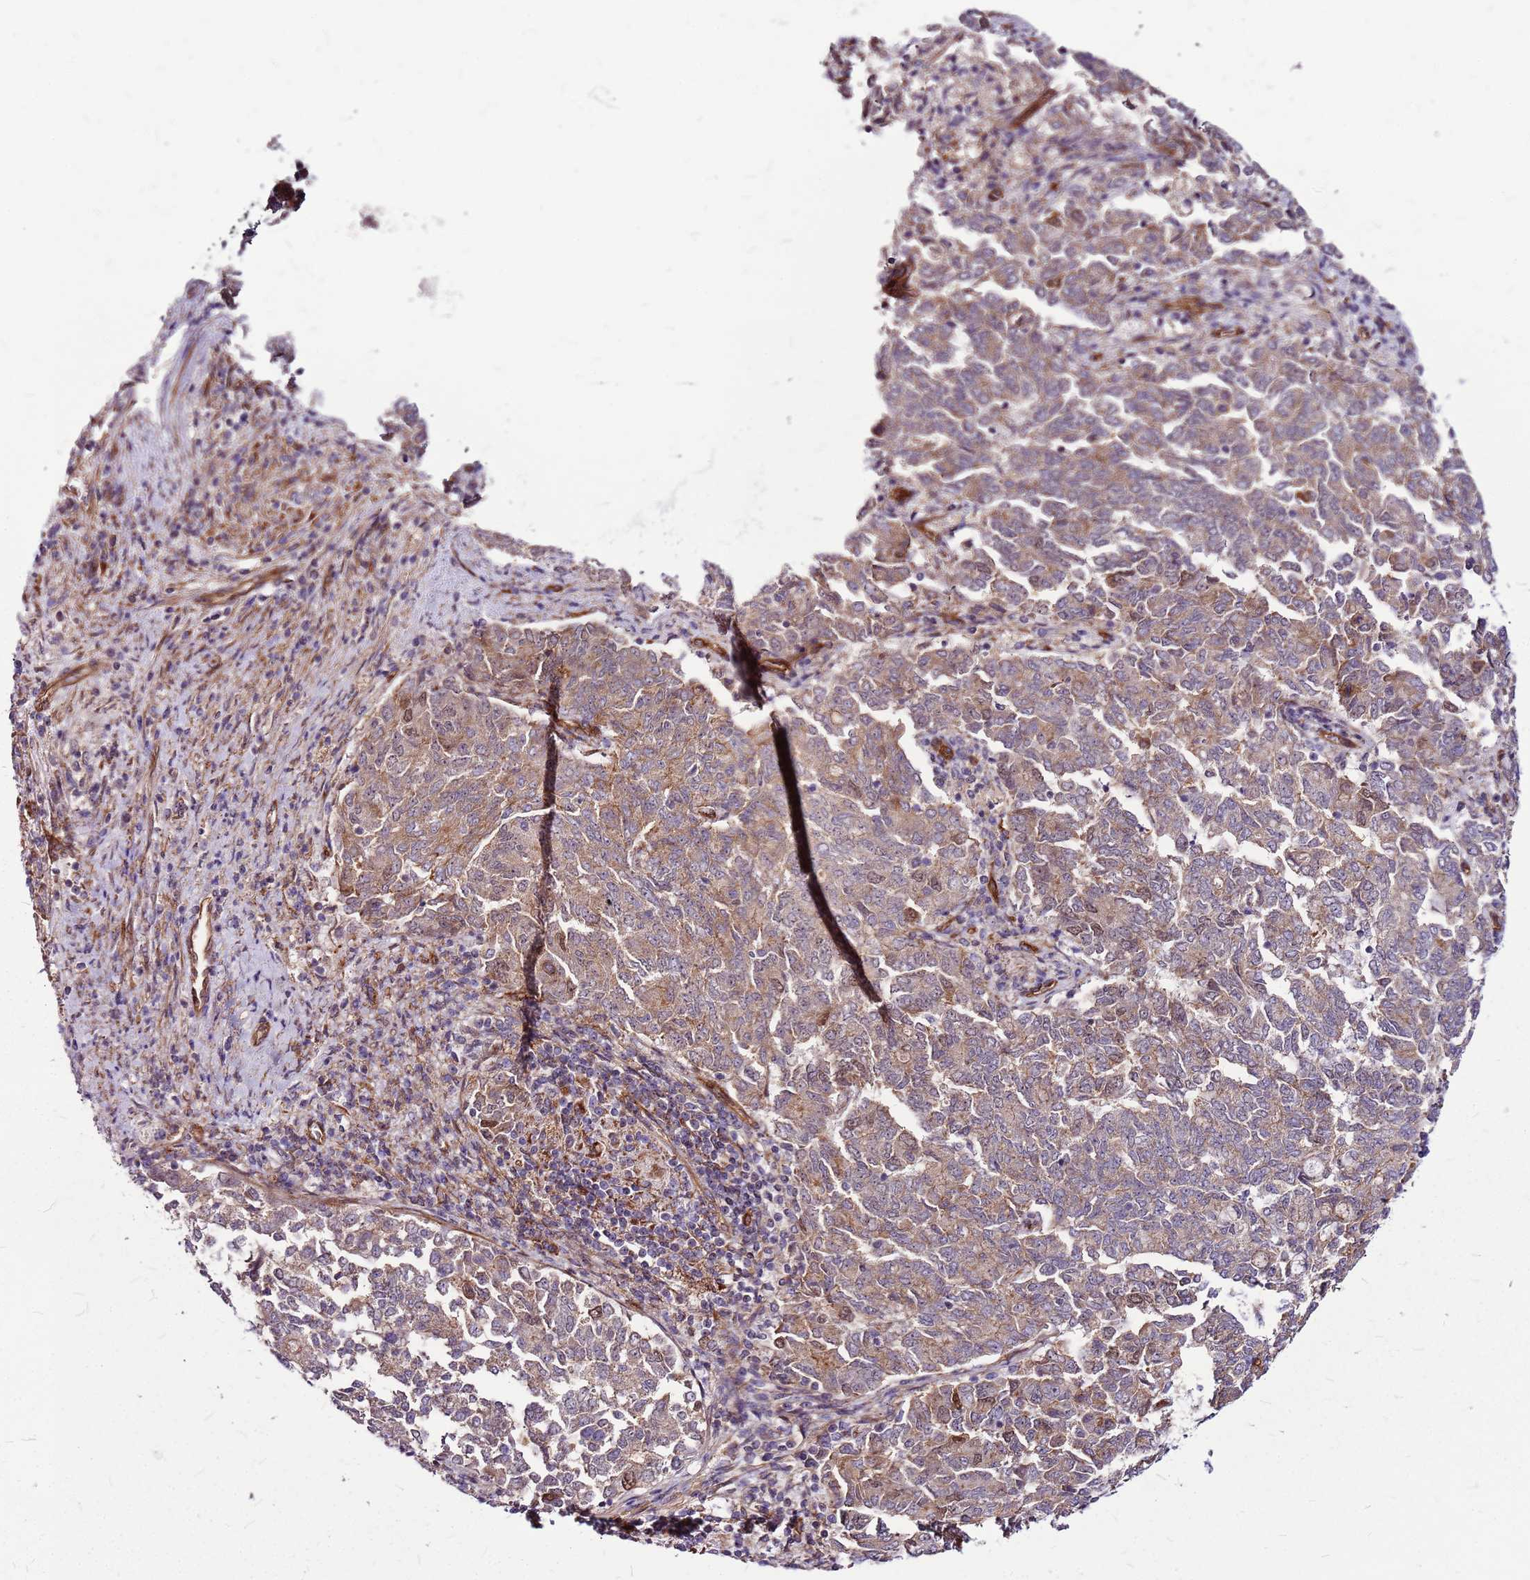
{"staining": {"intensity": "weak", "quantity": ">75%", "location": "cytoplasmic/membranous"}, "tissue": "endometrial cancer", "cell_type": "Tumor cells", "image_type": "cancer", "snomed": [{"axis": "morphology", "description": "Adenocarcinoma, NOS"}, {"axis": "topography", "description": "Endometrium"}], "caption": "Endometrial adenocarcinoma stained with DAB immunohistochemistry (IHC) displays low levels of weak cytoplasmic/membranous staining in approximately >75% of tumor cells.", "gene": "TOPAZ1", "patient": {"sex": "female", "age": 80}}